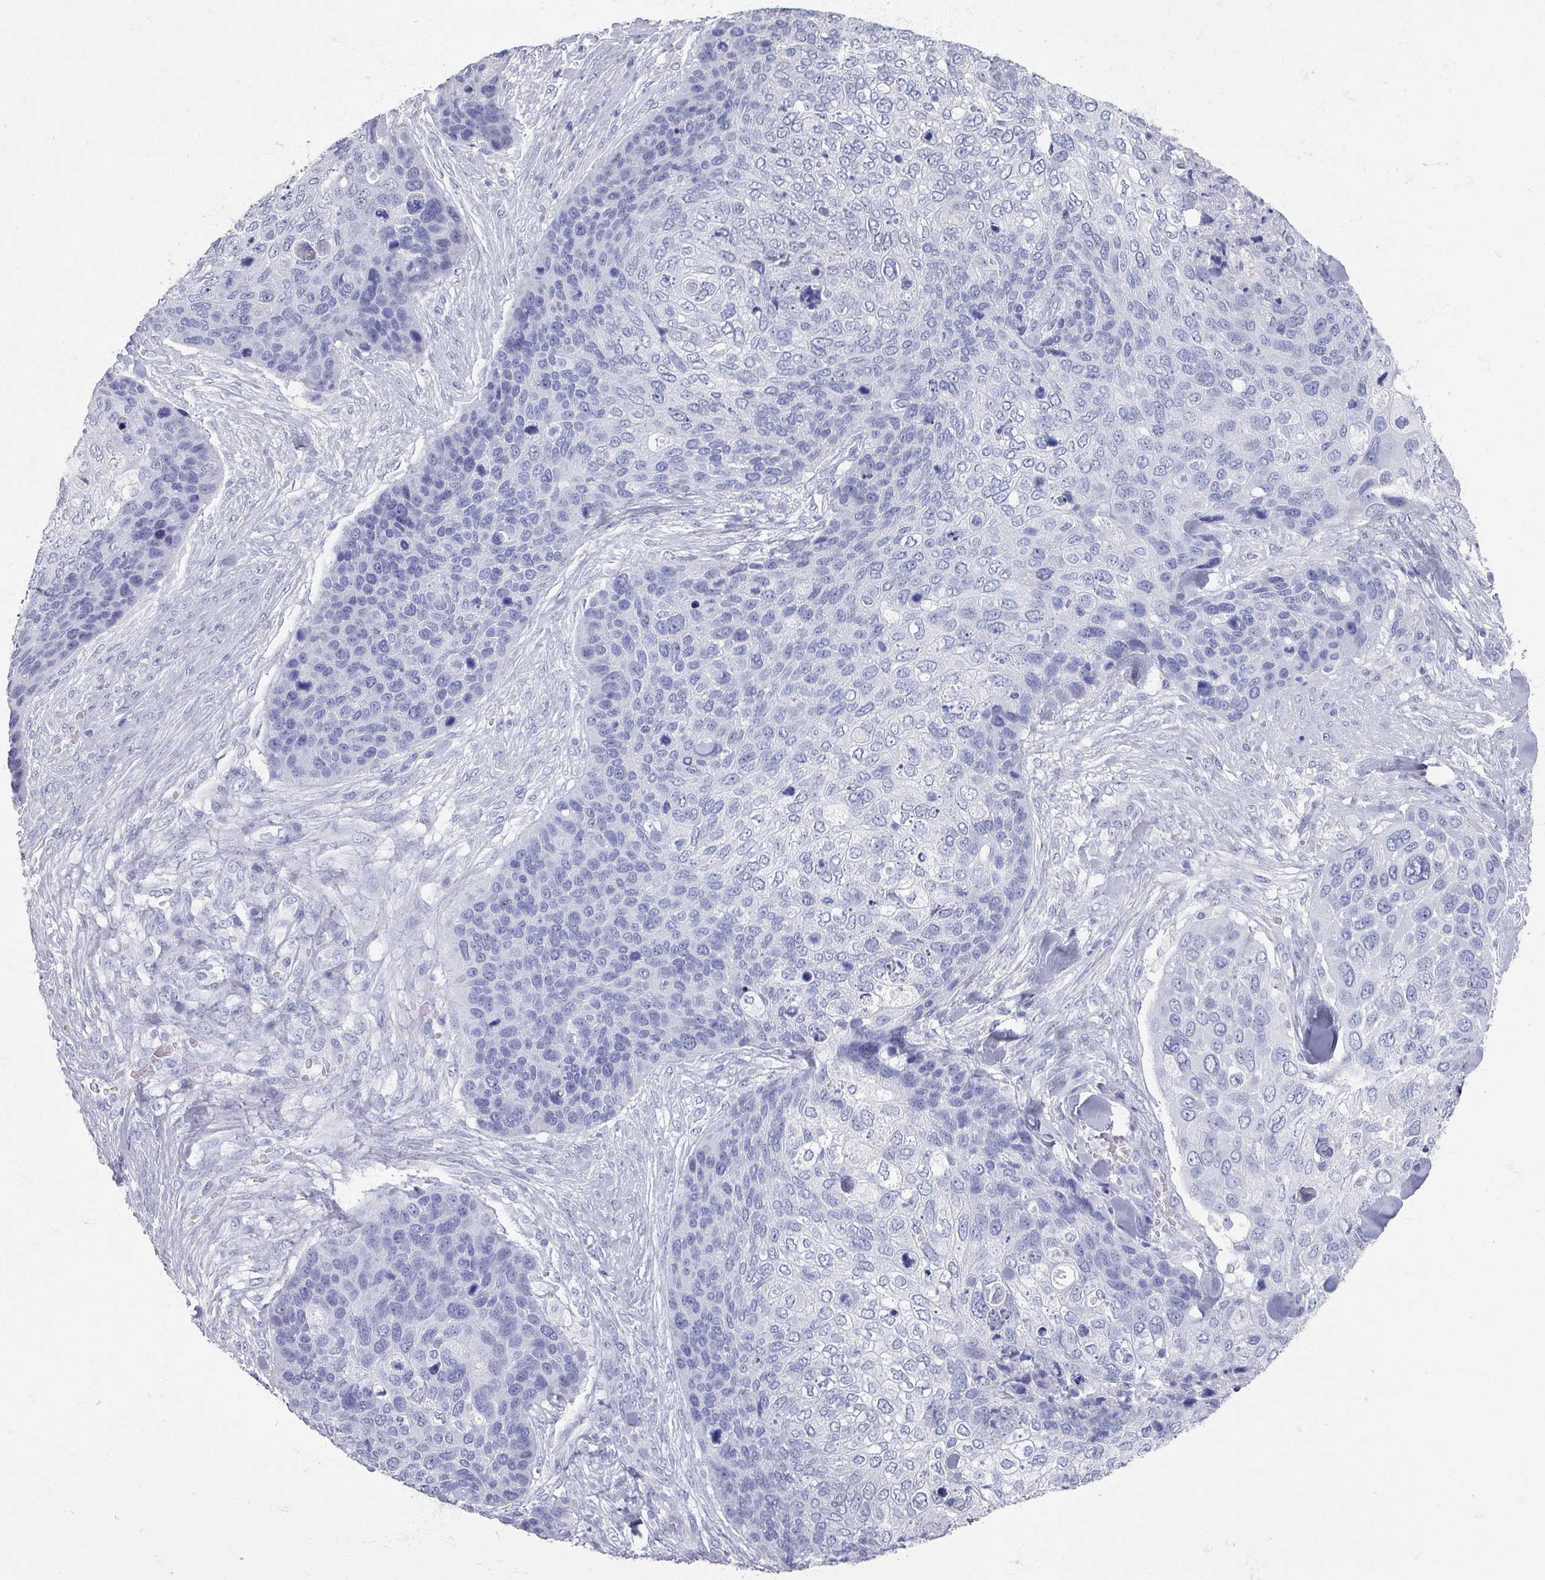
{"staining": {"intensity": "negative", "quantity": "none", "location": "none"}, "tissue": "skin cancer", "cell_type": "Tumor cells", "image_type": "cancer", "snomed": [{"axis": "morphology", "description": "Basal cell carcinoma"}, {"axis": "topography", "description": "Skin"}], "caption": "The immunohistochemistry image has no significant expression in tumor cells of skin cancer tissue.", "gene": "OMG", "patient": {"sex": "female", "age": 74}}